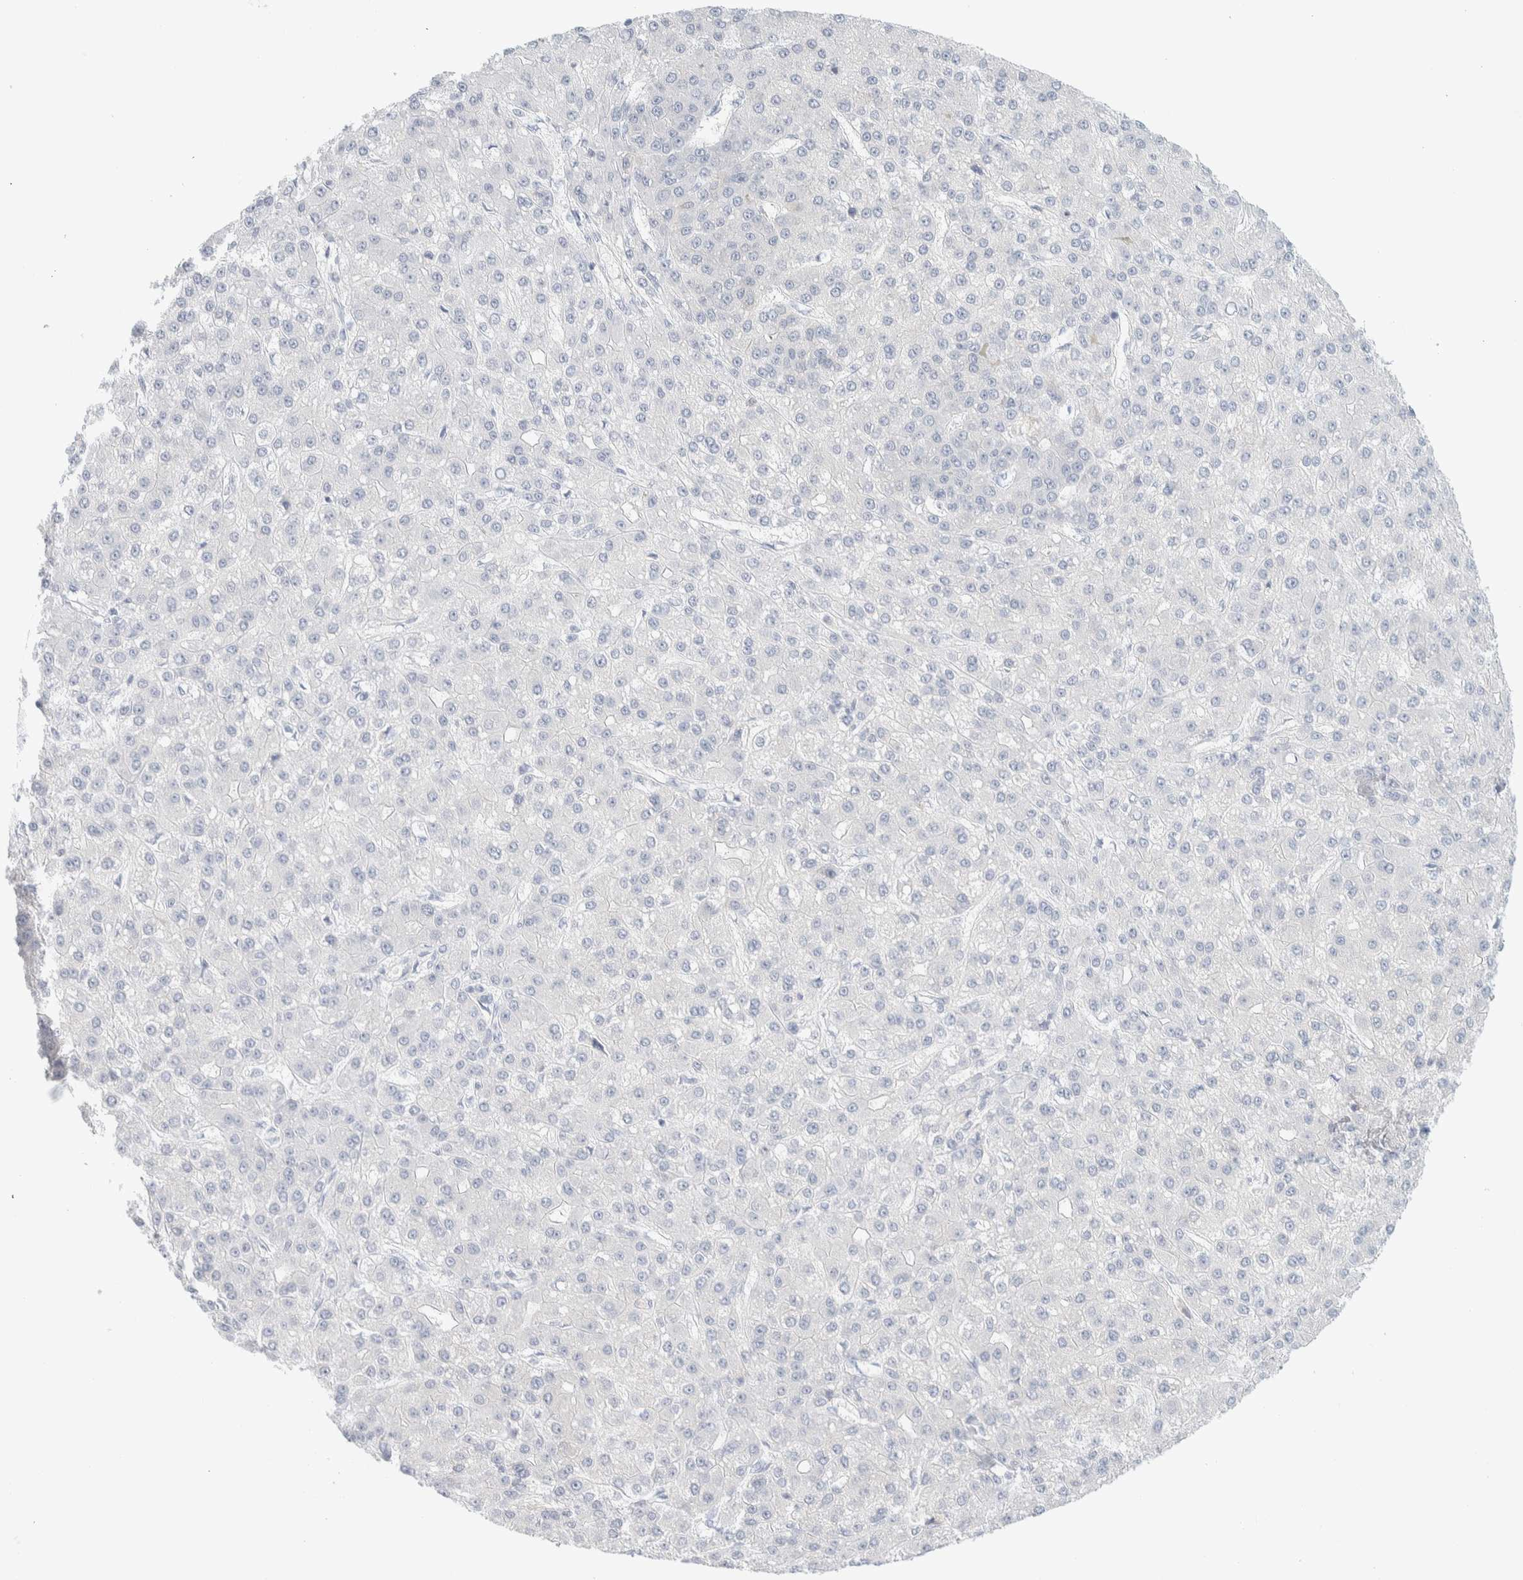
{"staining": {"intensity": "negative", "quantity": "none", "location": "none"}, "tissue": "liver cancer", "cell_type": "Tumor cells", "image_type": "cancer", "snomed": [{"axis": "morphology", "description": "Carcinoma, Hepatocellular, NOS"}, {"axis": "topography", "description": "Liver"}], "caption": "The image demonstrates no significant positivity in tumor cells of liver cancer.", "gene": "ATCAY", "patient": {"sex": "male", "age": 67}}